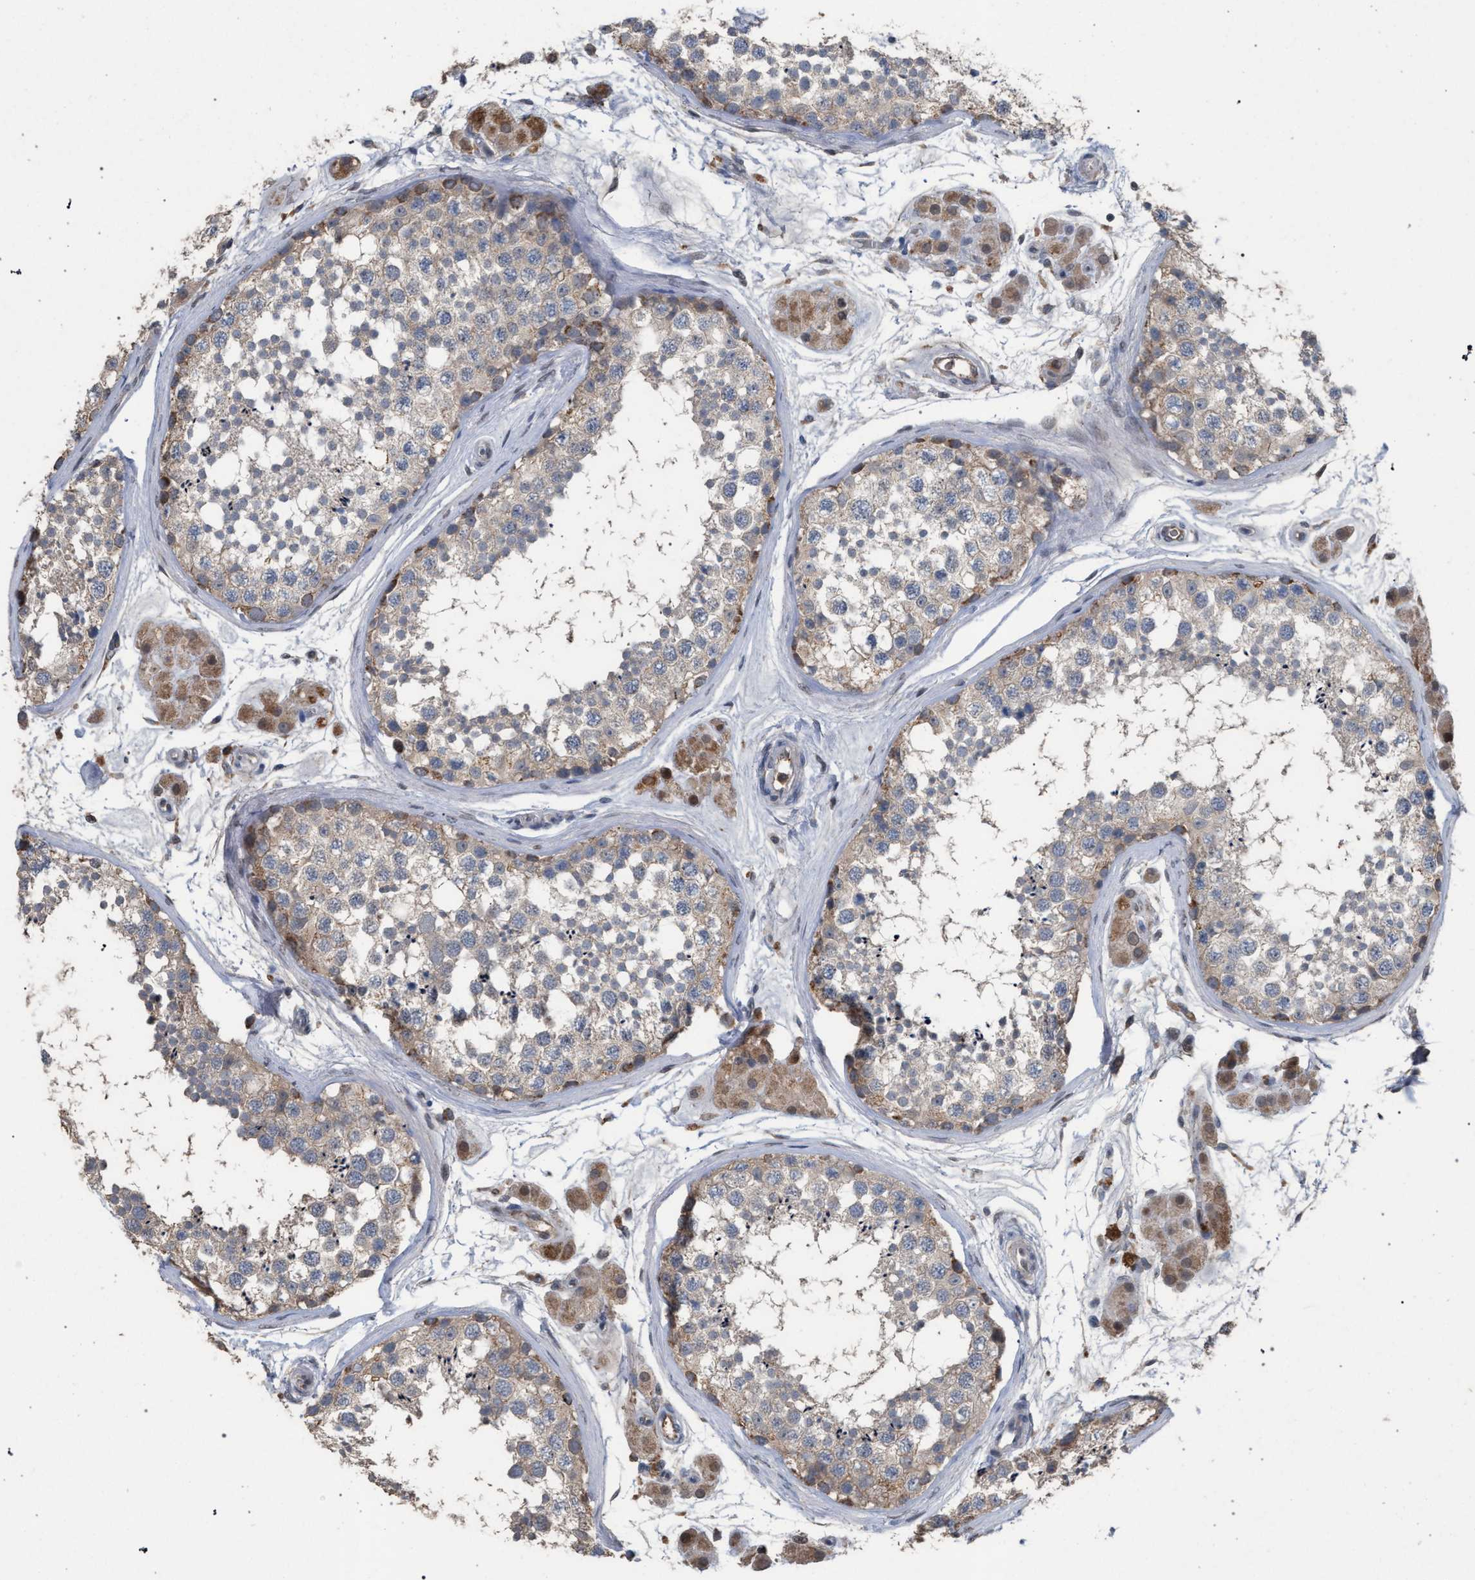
{"staining": {"intensity": "weak", "quantity": ">75%", "location": "cytoplasmic/membranous"}, "tissue": "testis", "cell_type": "Cells in seminiferous ducts", "image_type": "normal", "snomed": [{"axis": "morphology", "description": "Normal tissue, NOS"}, {"axis": "topography", "description": "Testis"}], "caption": "This is a photomicrograph of IHC staining of benign testis, which shows weak positivity in the cytoplasmic/membranous of cells in seminiferous ducts.", "gene": "TECPR1", "patient": {"sex": "male", "age": 56}}